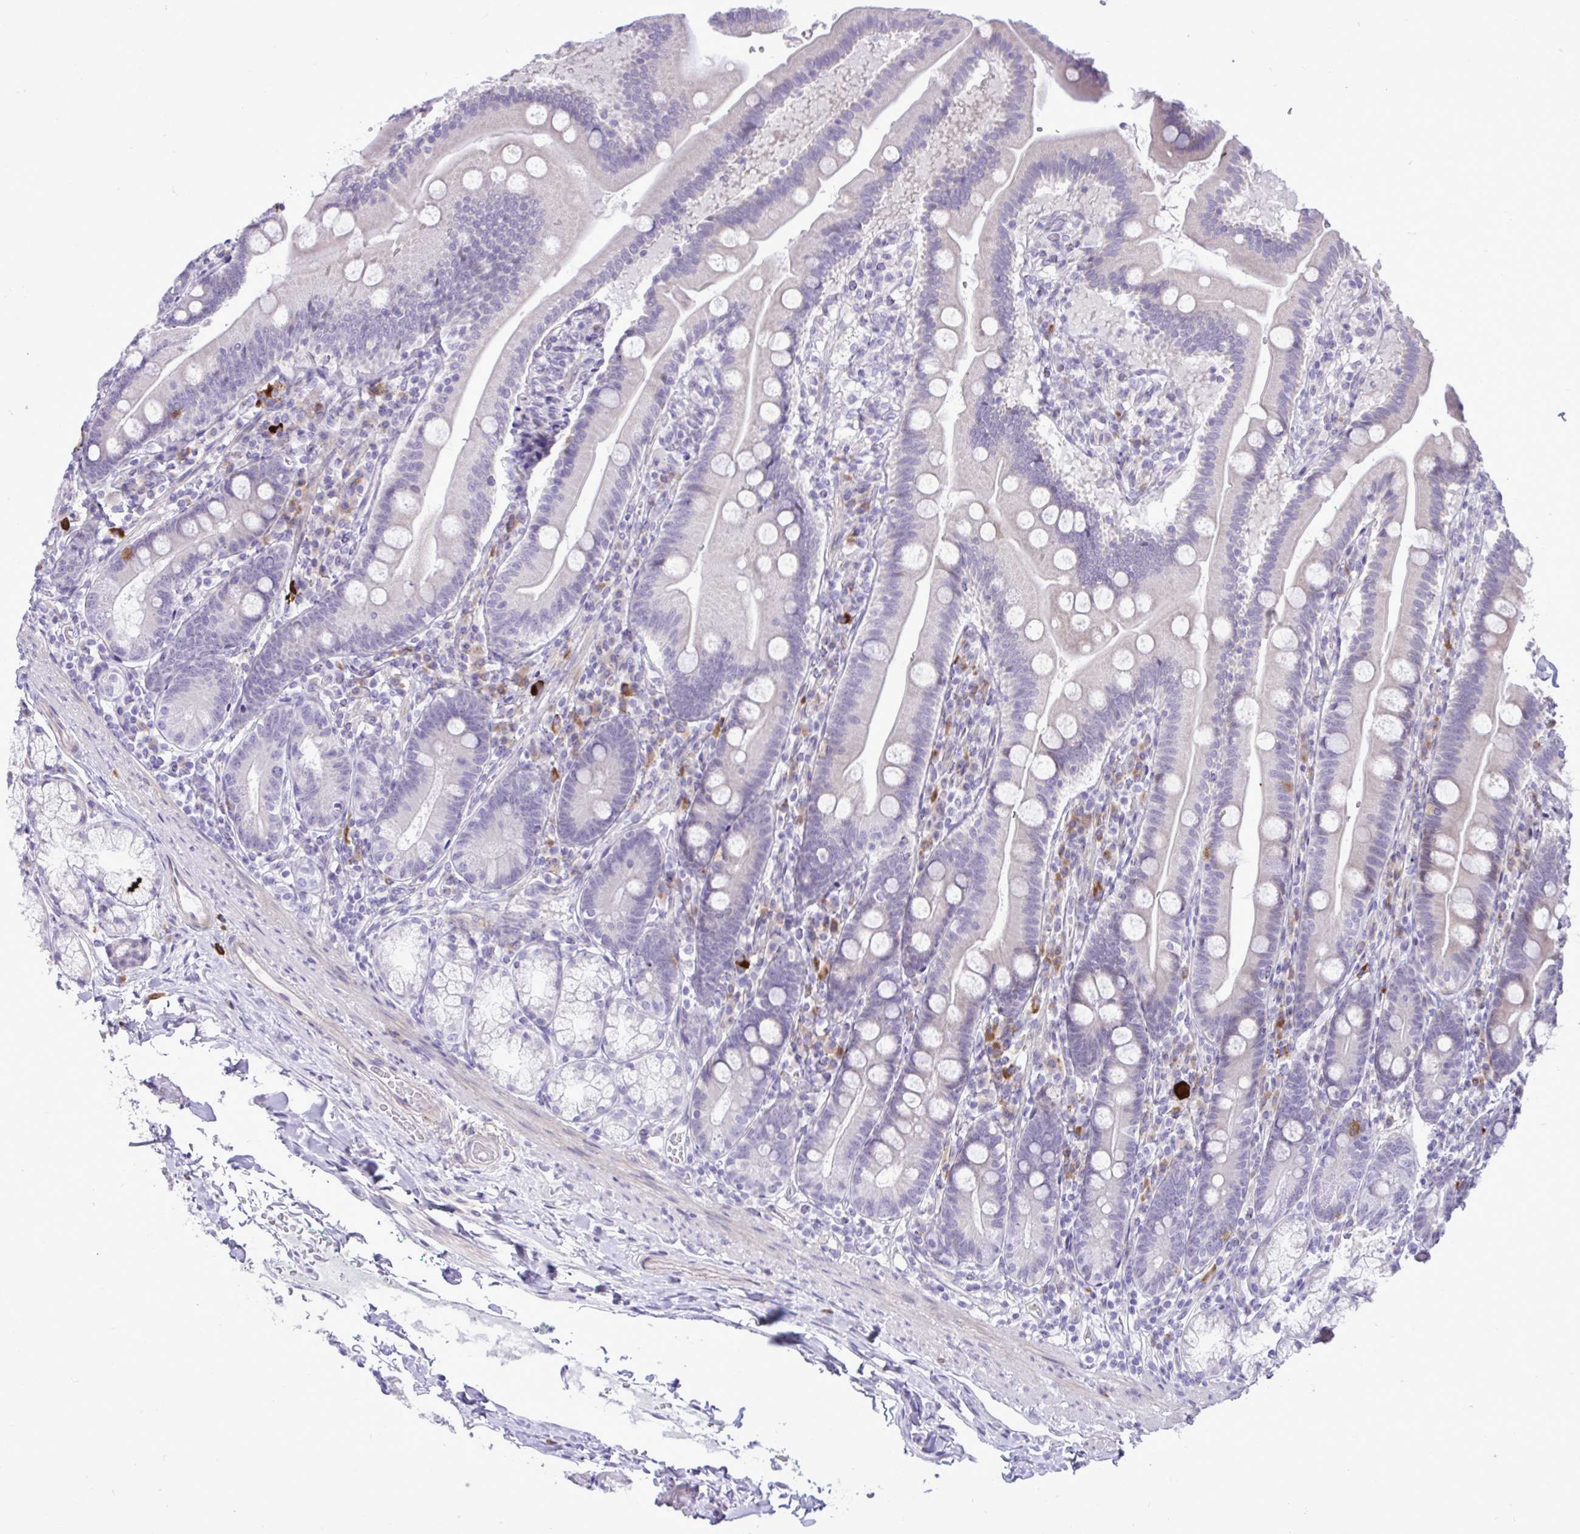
{"staining": {"intensity": "negative", "quantity": "none", "location": "none"}, "tissue": "duodenum", "cell_type": "Glandular cells", "image_type": "normal", "snomed": [{"axis": "morphology", "description": "Normal tissue, NOS"}, {"axis": "topography", "description": "Duodenum"}], "caption": "DAB immunohistochemical staining of normal human duodenum exhibits no significant expression in glandular cells. The staining is performed using DAB brown chromogen with nuclei counter-stained in using hematoxylin.", "gene": "SPAG1", "patient": {"sex": "female", "age": 67}}